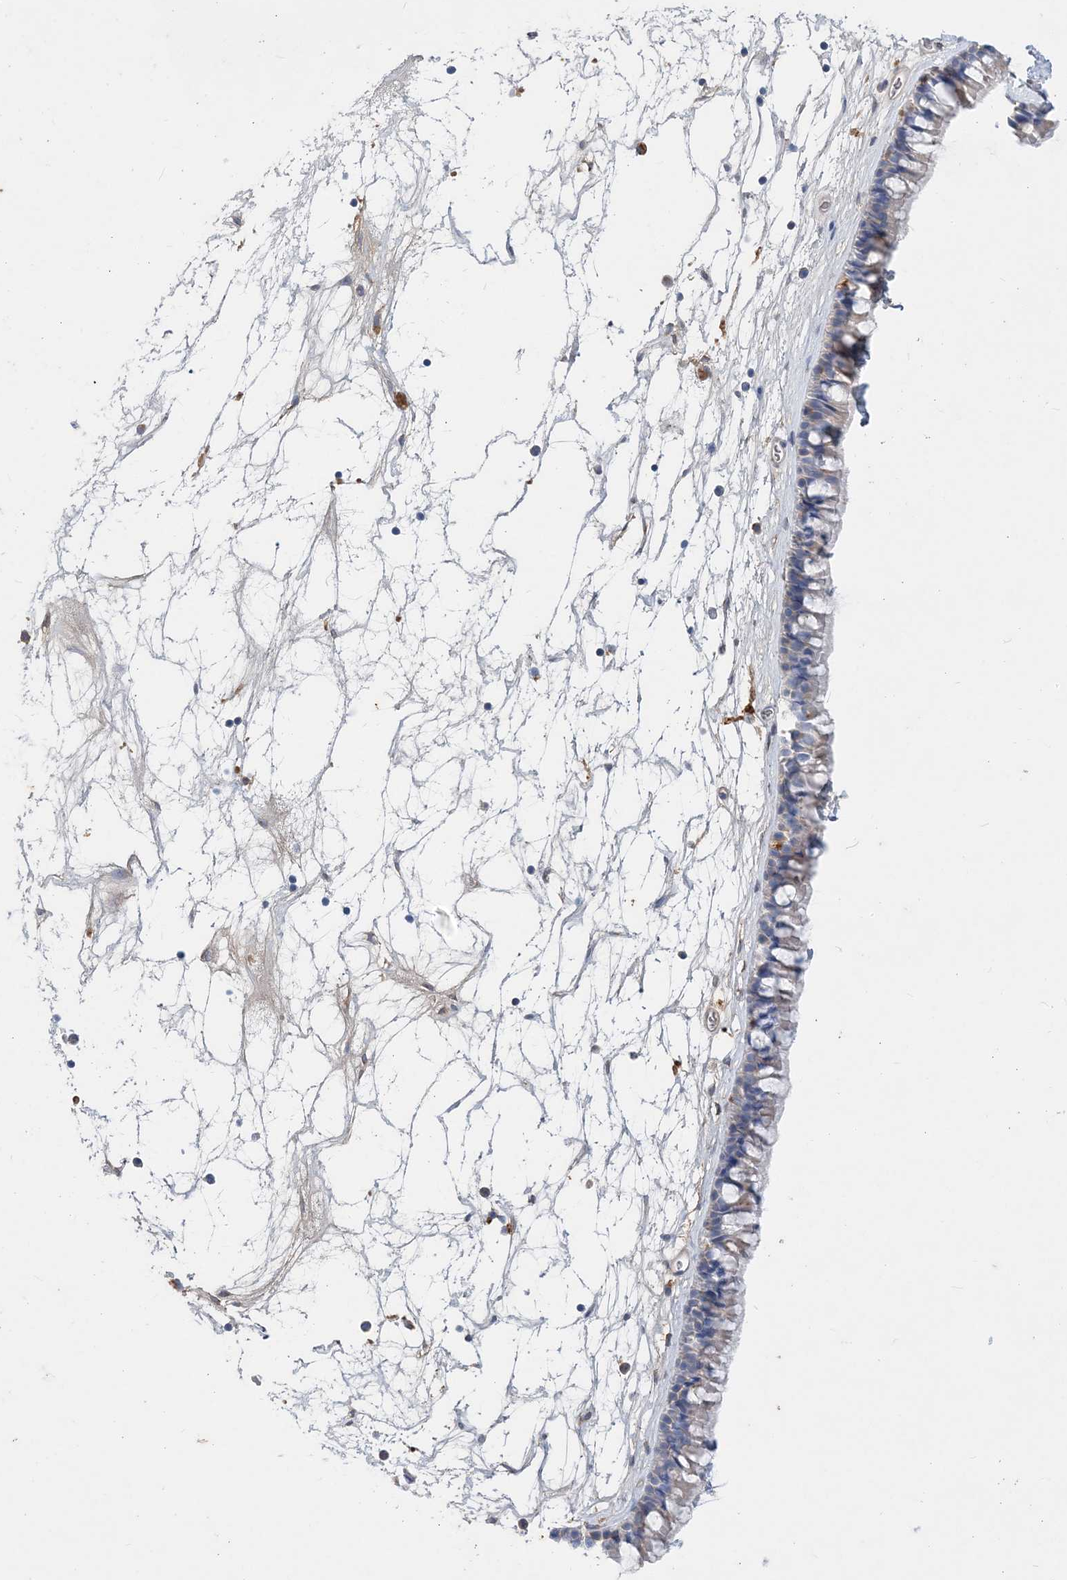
{"staining": {"intensity": "negative", "quantity": "none", "location": "none"}, "tissue": "nasopharynx", "cell_type": "Respiratory epithelial cells", "image_type": "normal", "snomed": [{"axis": "morphology", "description": "Normal tissue, NOS"}, {"axis": "topography", "description": "Nasopharynx"}], "caption": "Benign nasopharynx was stained to show a protein in brown. There is no significant positivity in respiratory epithelial cells.", "gene": "GRINA", "patient": {"sex": "male", "age": 64}}